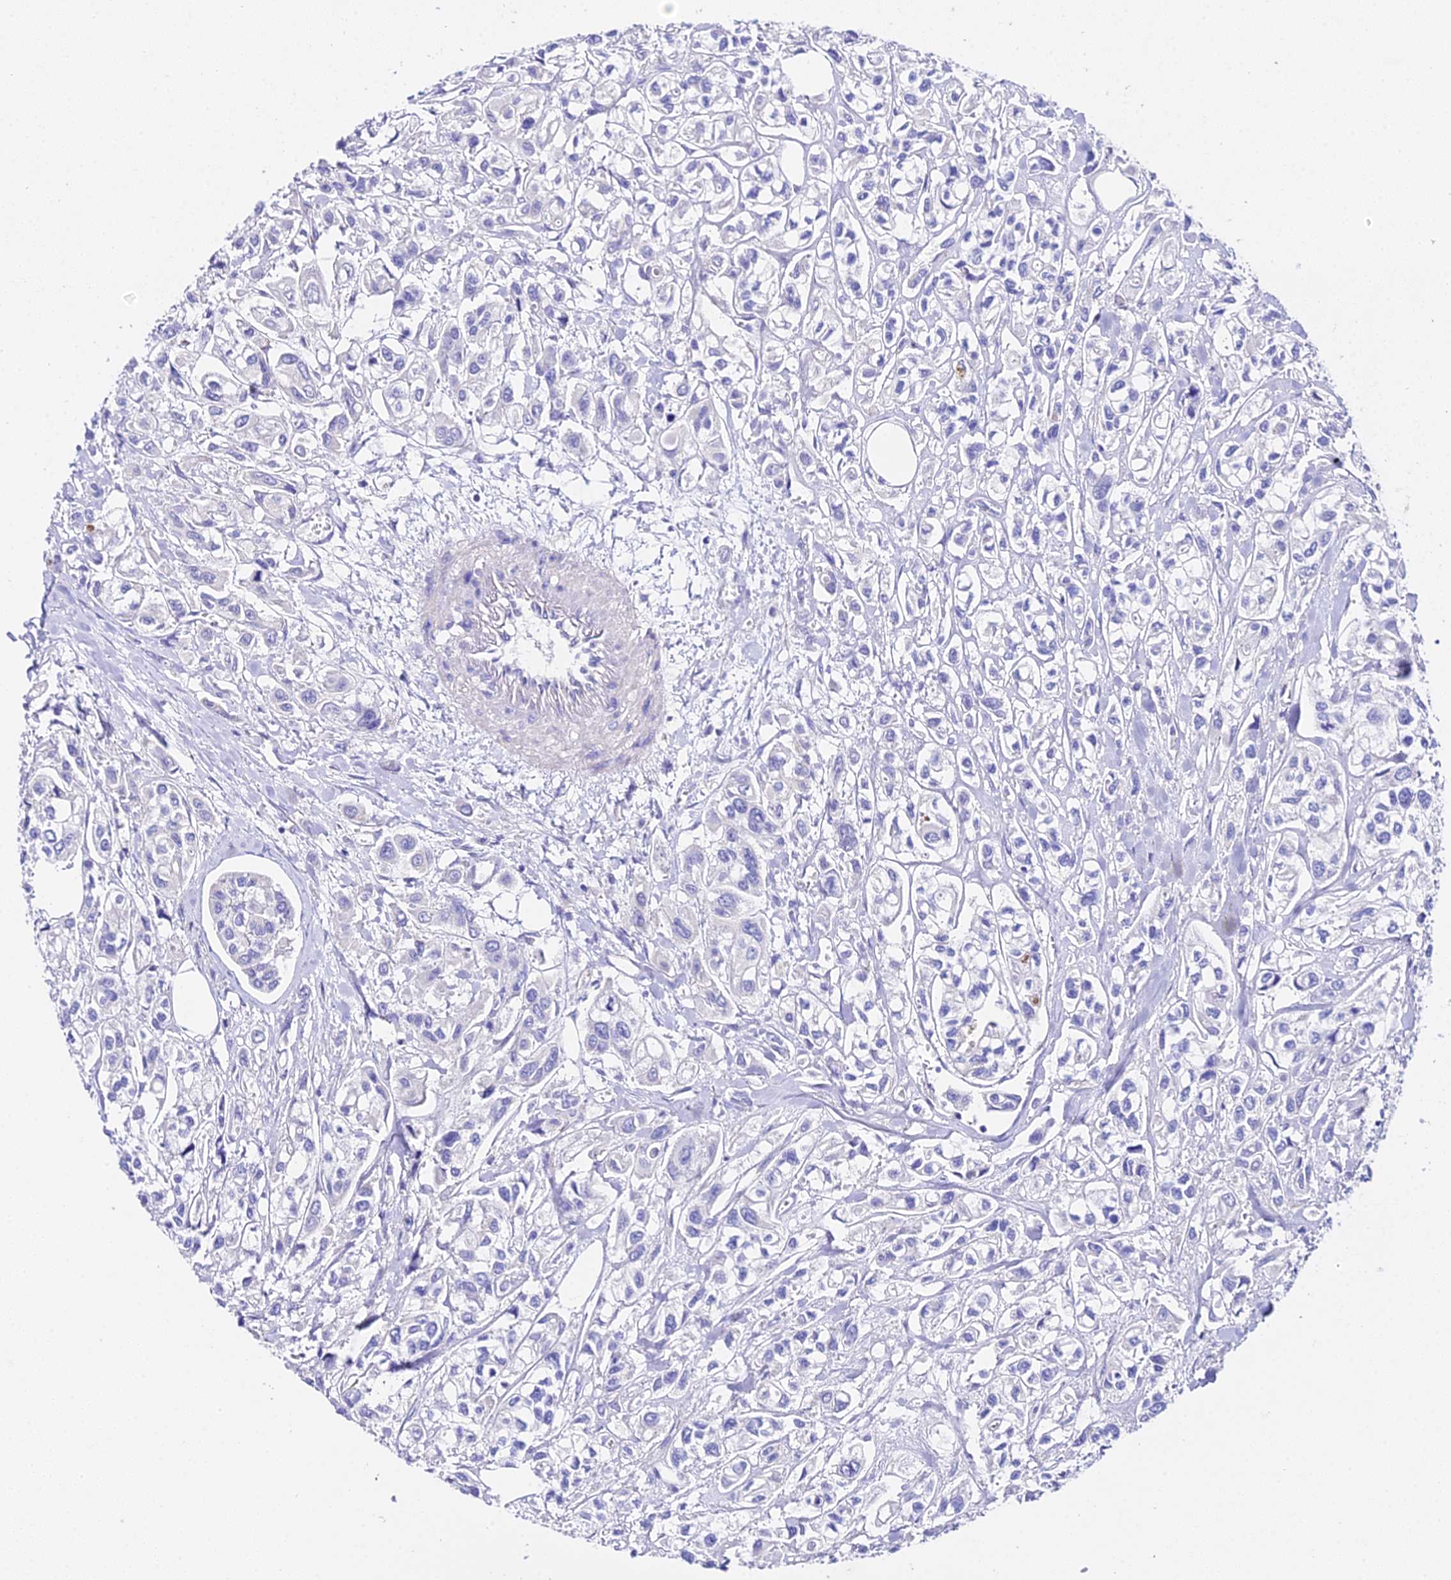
{"staining": {"intensity": "negative", "quantity": "none", "location": "none"}, "tissue": "urothelial cancer", "cell_type": "Tumor cells", "image_type": "cancer", "snomed": [{"axis": "morphology", "description": "Urothelial carcinoma, High grade"}, {"axis": "topography", "description": "Urinary bladder"}], "caption": "There is no significant positivity in tumor cells of urothelial cancer.", "gene": "TMEM117", "patient": {"sex": "male", "age": 67}}